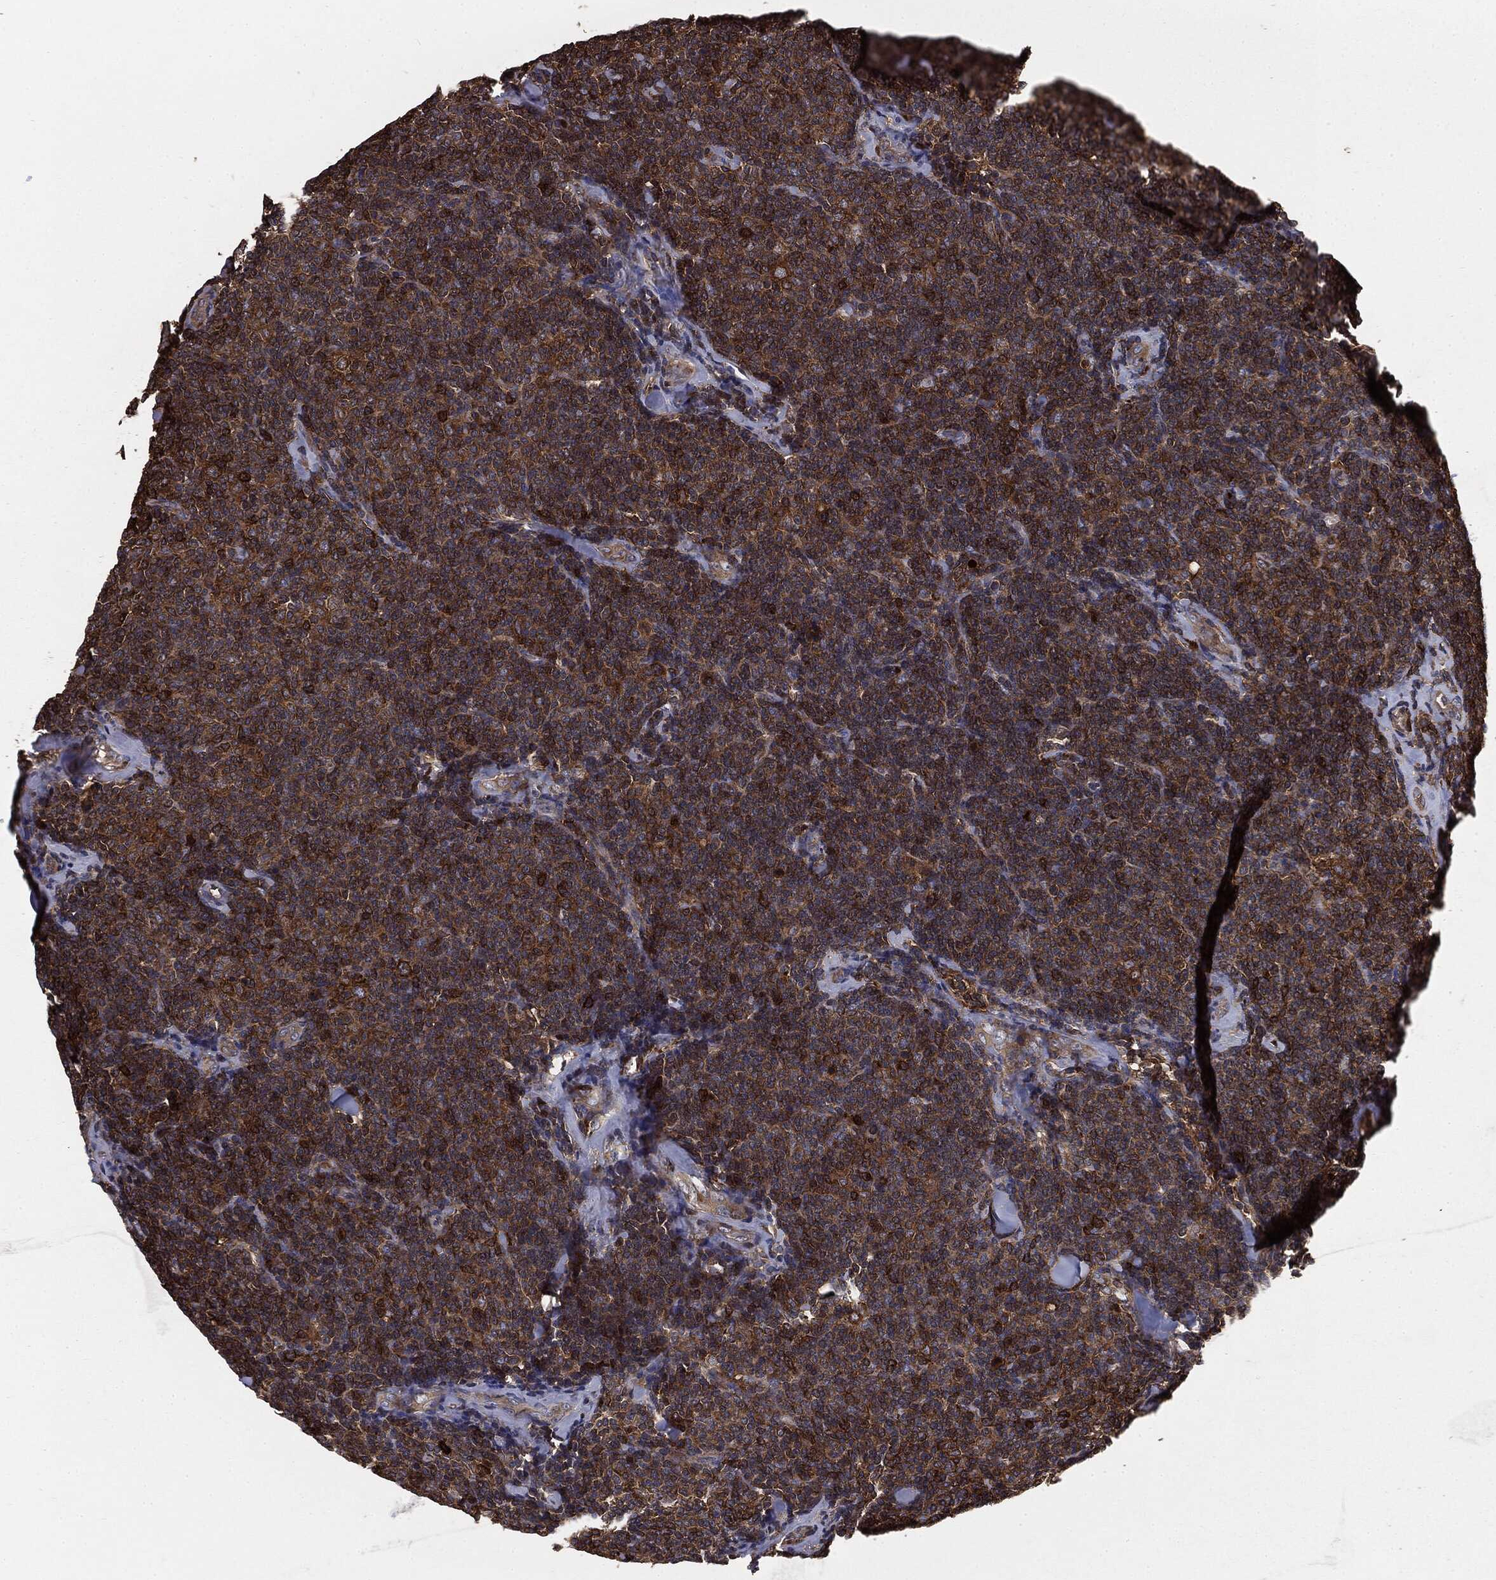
{"staining": {"intensity": "moderate", "quantity": ">75%", "location": "cytoplasmic/membranous"}, "tissue": "lymphoma", "cell_type": "Tumor cells", "image_type": "cancer", "snomed": [{"axis": "morphology", "description": "Malignant lymphoma, non-Hodgkin's type, Low grade"}, {"axis": "topography", "description": "Lymph node"}], "caption": "Immunohistochemical staining of human lymphoma reveals medium levels of moderate cytoplasmic/membranous protein positivity in approximately >75% of tumor cells.", "gene": "GNB5", "patient": {"sex": "female", "age": 56}}